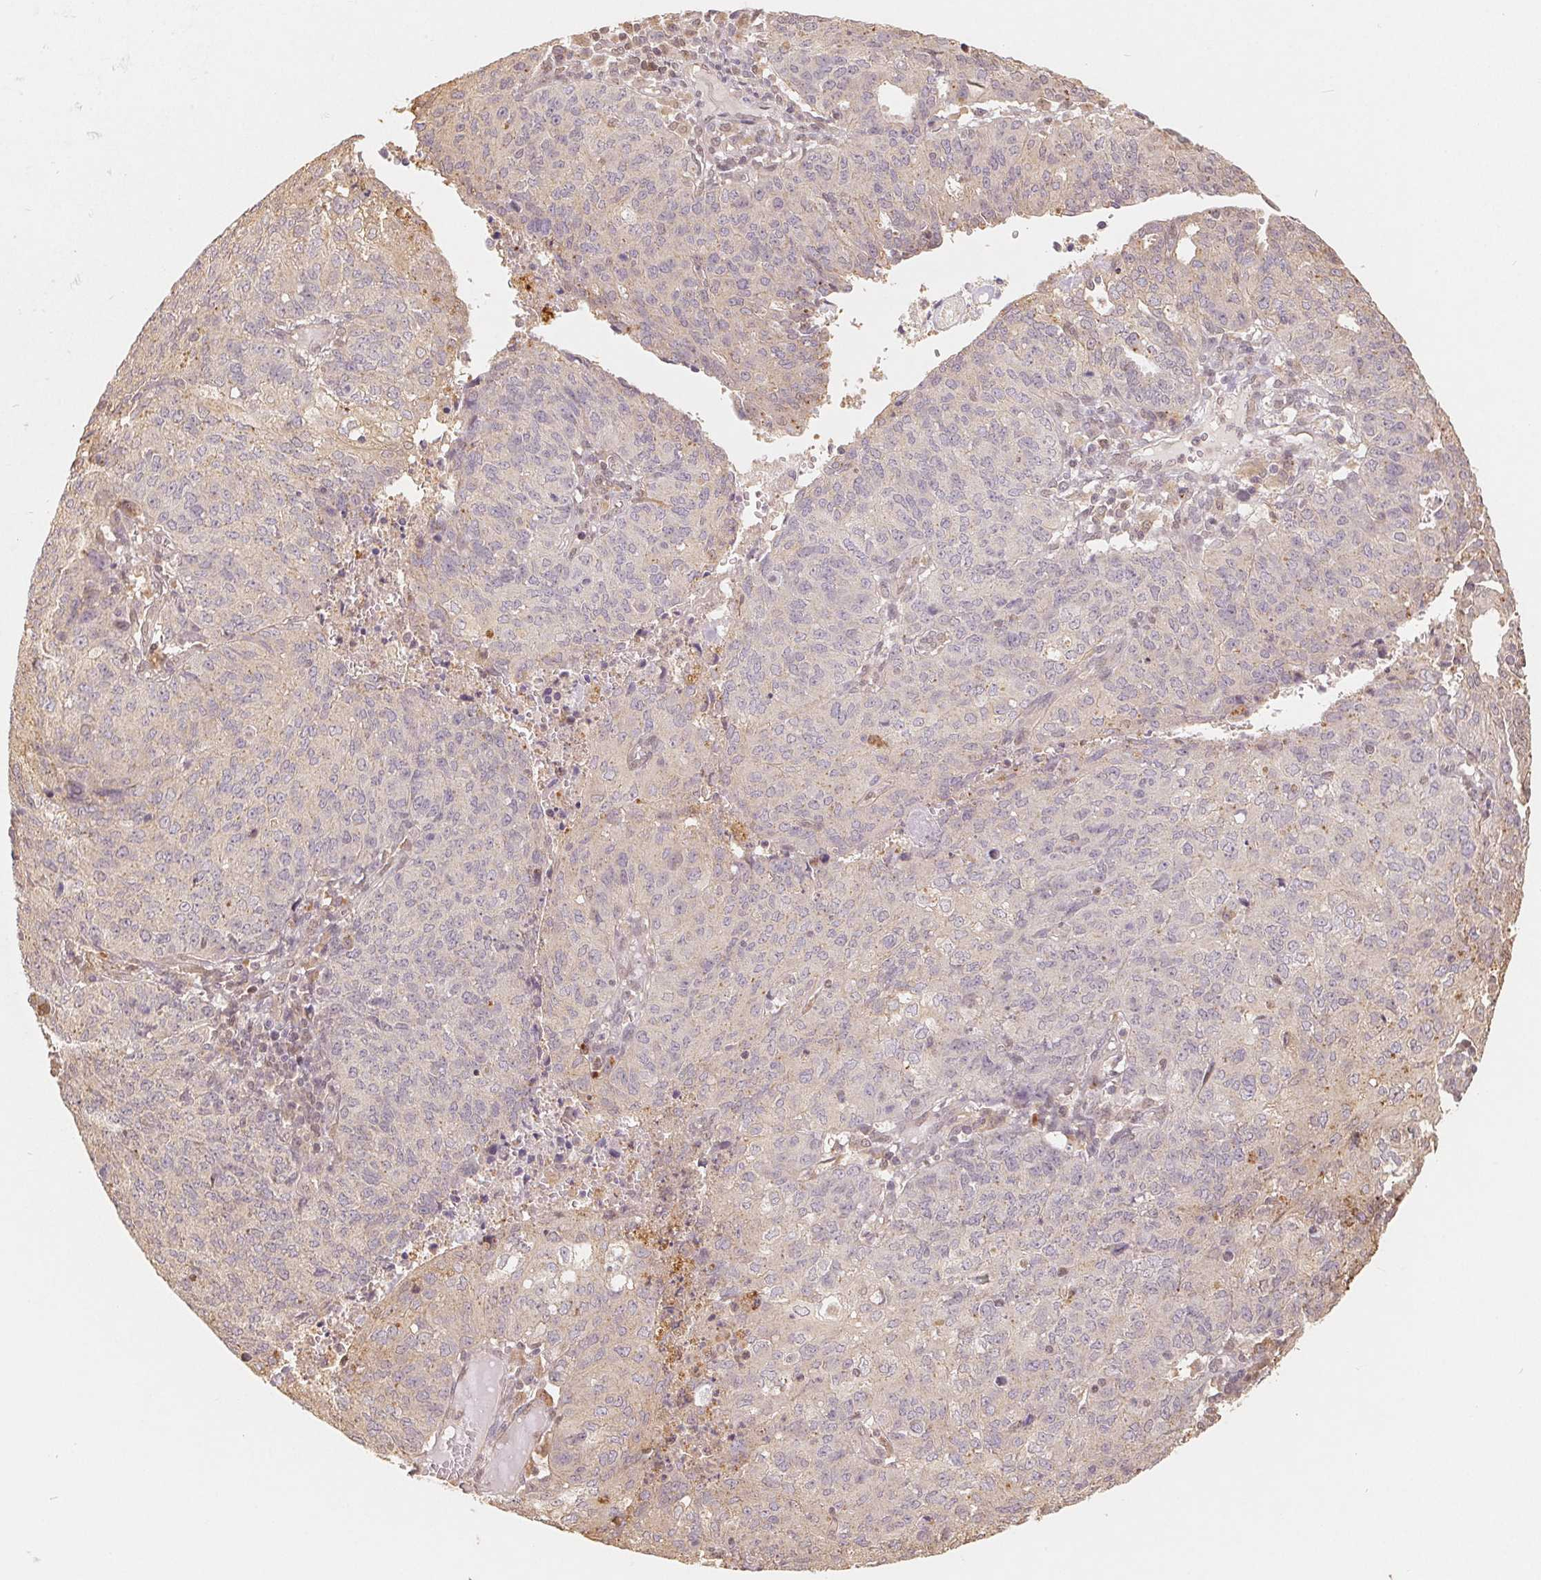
{"staining": {"intensity": "weak", "quantity": "<25%", "location": "cytoplasmic/membranous"}, "tissue": "endometrial cancer", "cell_type": "Tumor cells", "image_type": "cancer", "snomed": [{"axis": "morphology", "description": "Adenocarcinoma, NOS"}, {"axis": "topography", "description": "Endometrium"}], "caption": "The micrograph demonstrates no significant positivity in tumor cells of adenocarcinoma (endometrial).", "gene": "GUSB", "patient": {"sex": "female", "age": 82}}